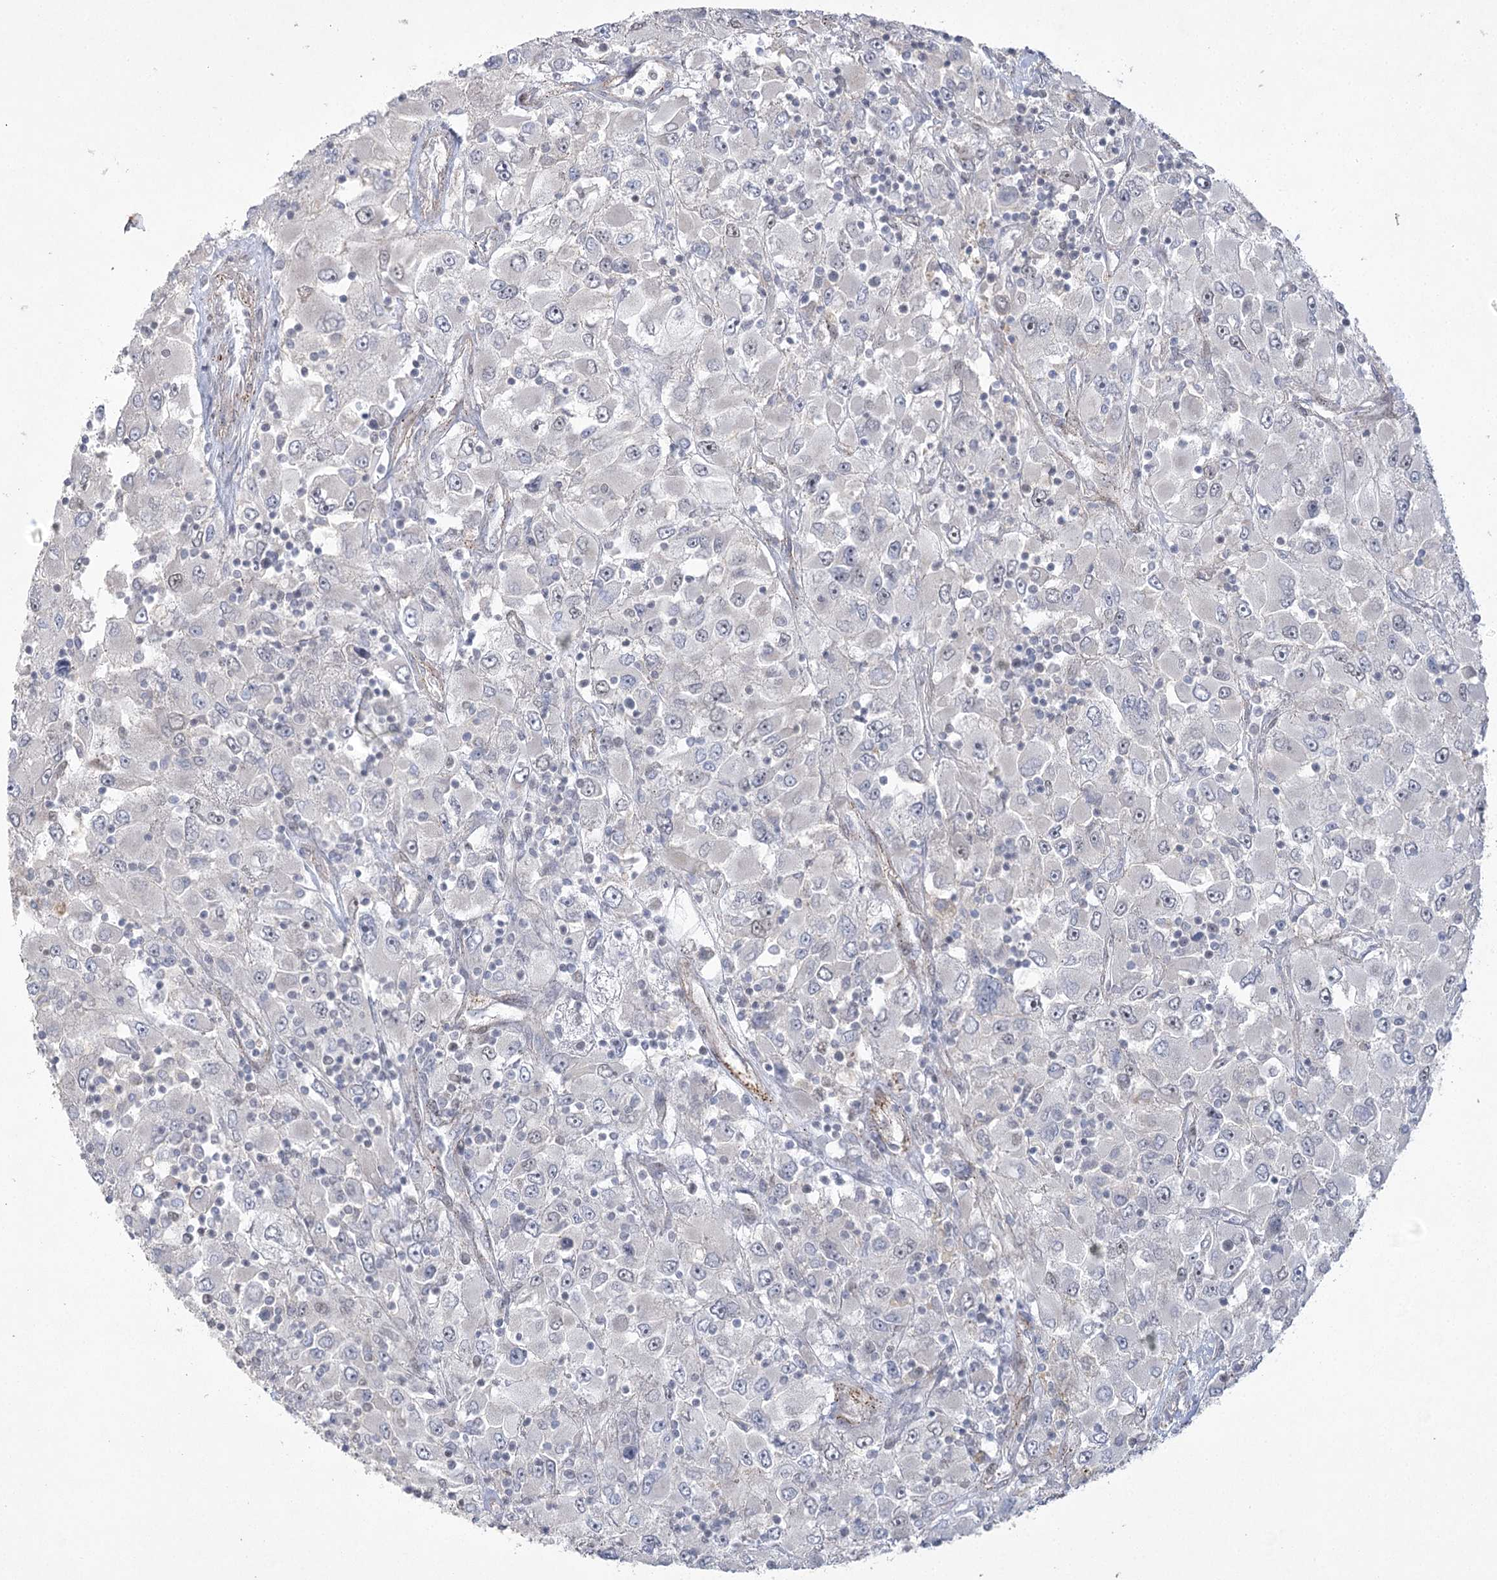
{"staining": {"intensity": "negative", "quantity": "none", "location": "none"}, "tissue": "renal cancer", "cell_type": "Tumor cells", "image_type": "cancer", "snomed": [{"axis": "morphology", "description": "Adenocarcinoma, NOS"}, {"axis": "topography", "description": "Kidney"}], "caption": "The photomicrograph demonstrates no staining of tumor cells in renal adenocarcinoma. (DAB IHC, high magnification).", "gene": "AMTN", "patient": {"sex": "female", "age": 52}}